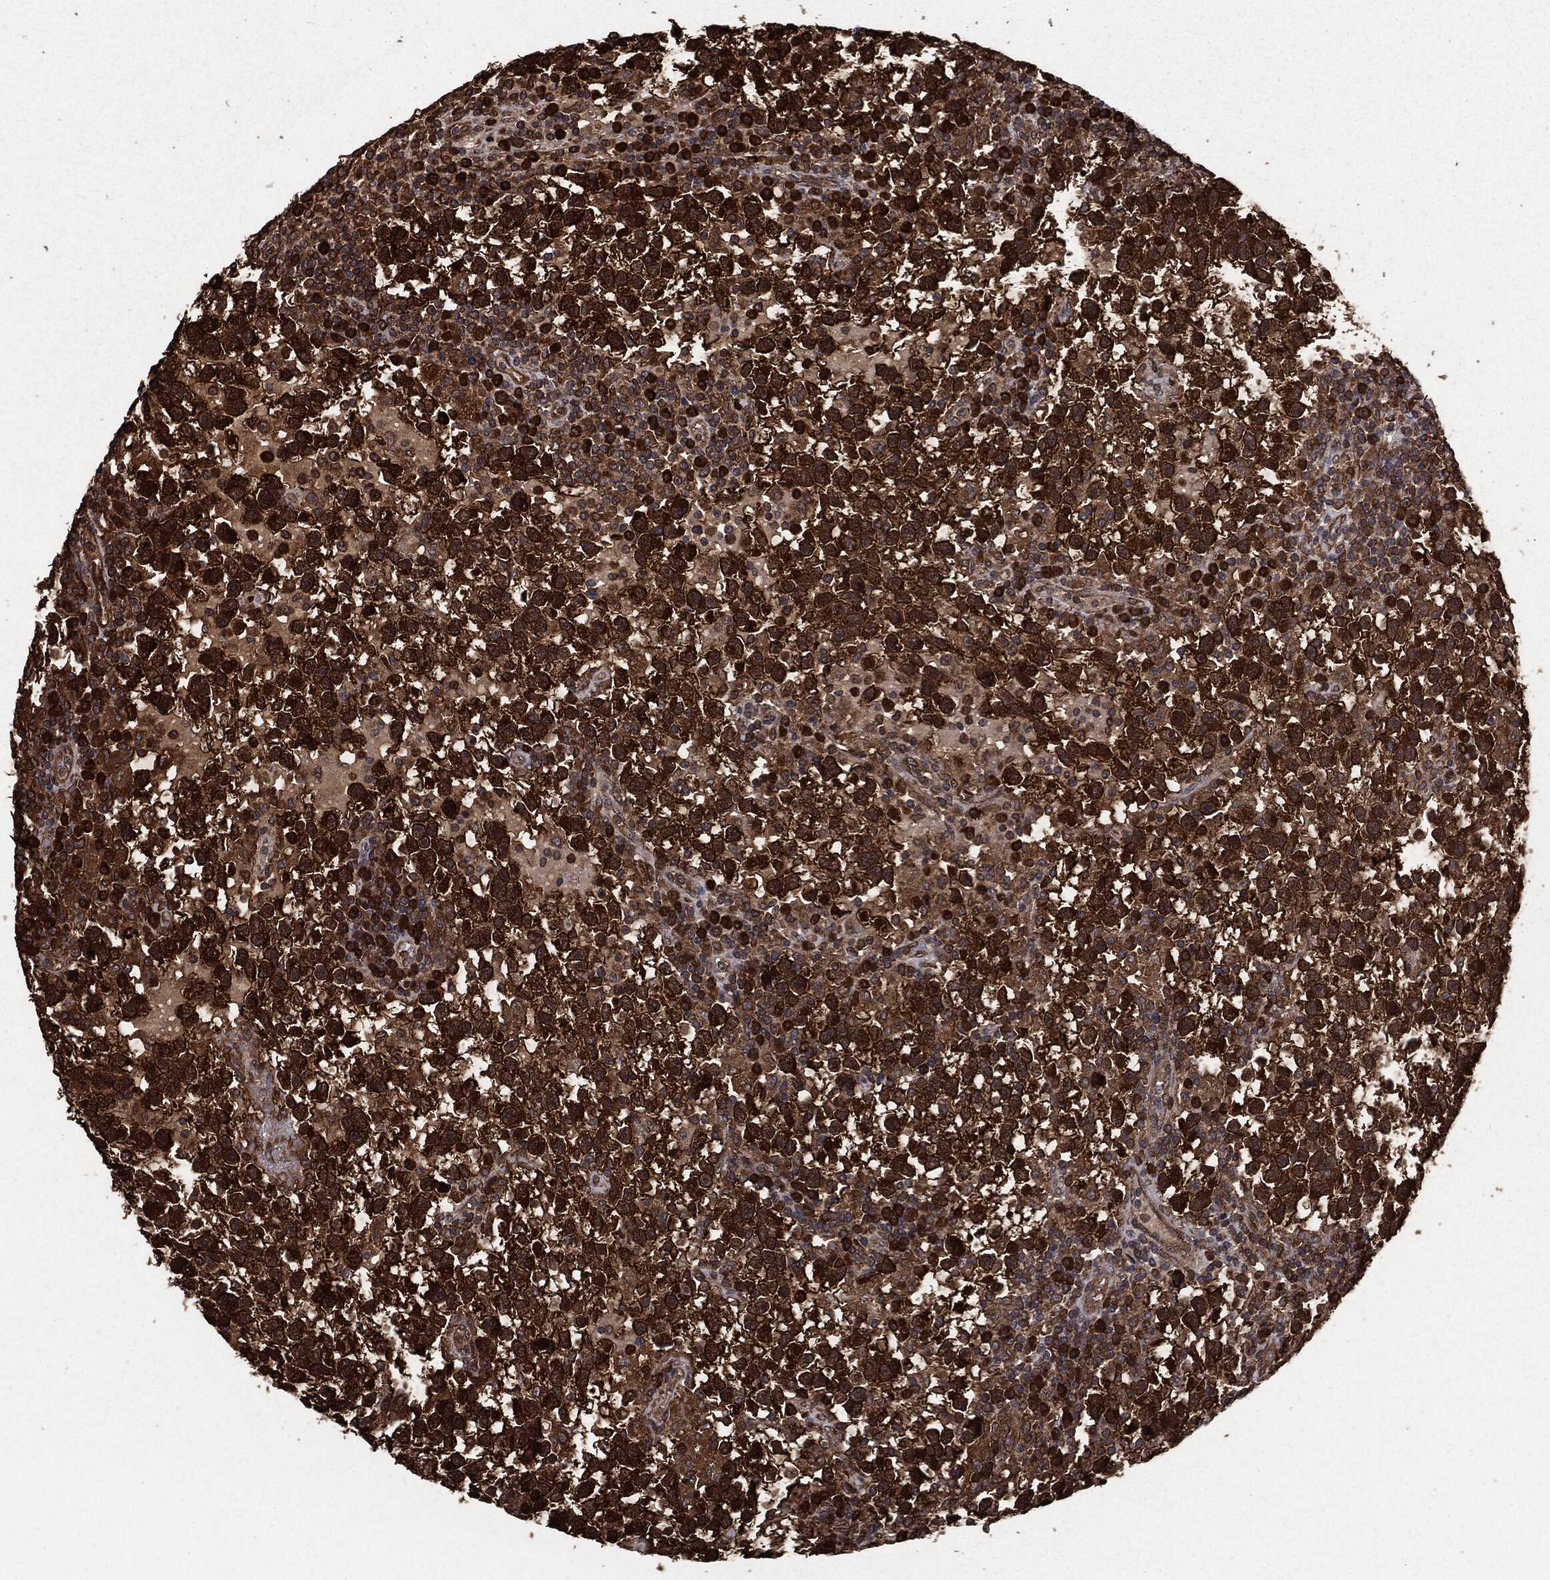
{"staining": {"intensity": "strong", "quantity": ">75%", "location": "cytoplasmic/membranous"}, "tissue": "testis cancer", "cell_type": "Tumor cells", "image_type": "cancer", "snomed": [{"axis": "morphology", "description": "Seminoma, NOS"}, {"axis": "topography", "description": "Testis"}], "caption": "This is an image of immunohistochemistry staining of seminoma (testis), which shows strong expression in the cytoplasmic/membranous of tumor cells.", "gene": "NME1", "patient": {"sex": "male", "age": 47}}